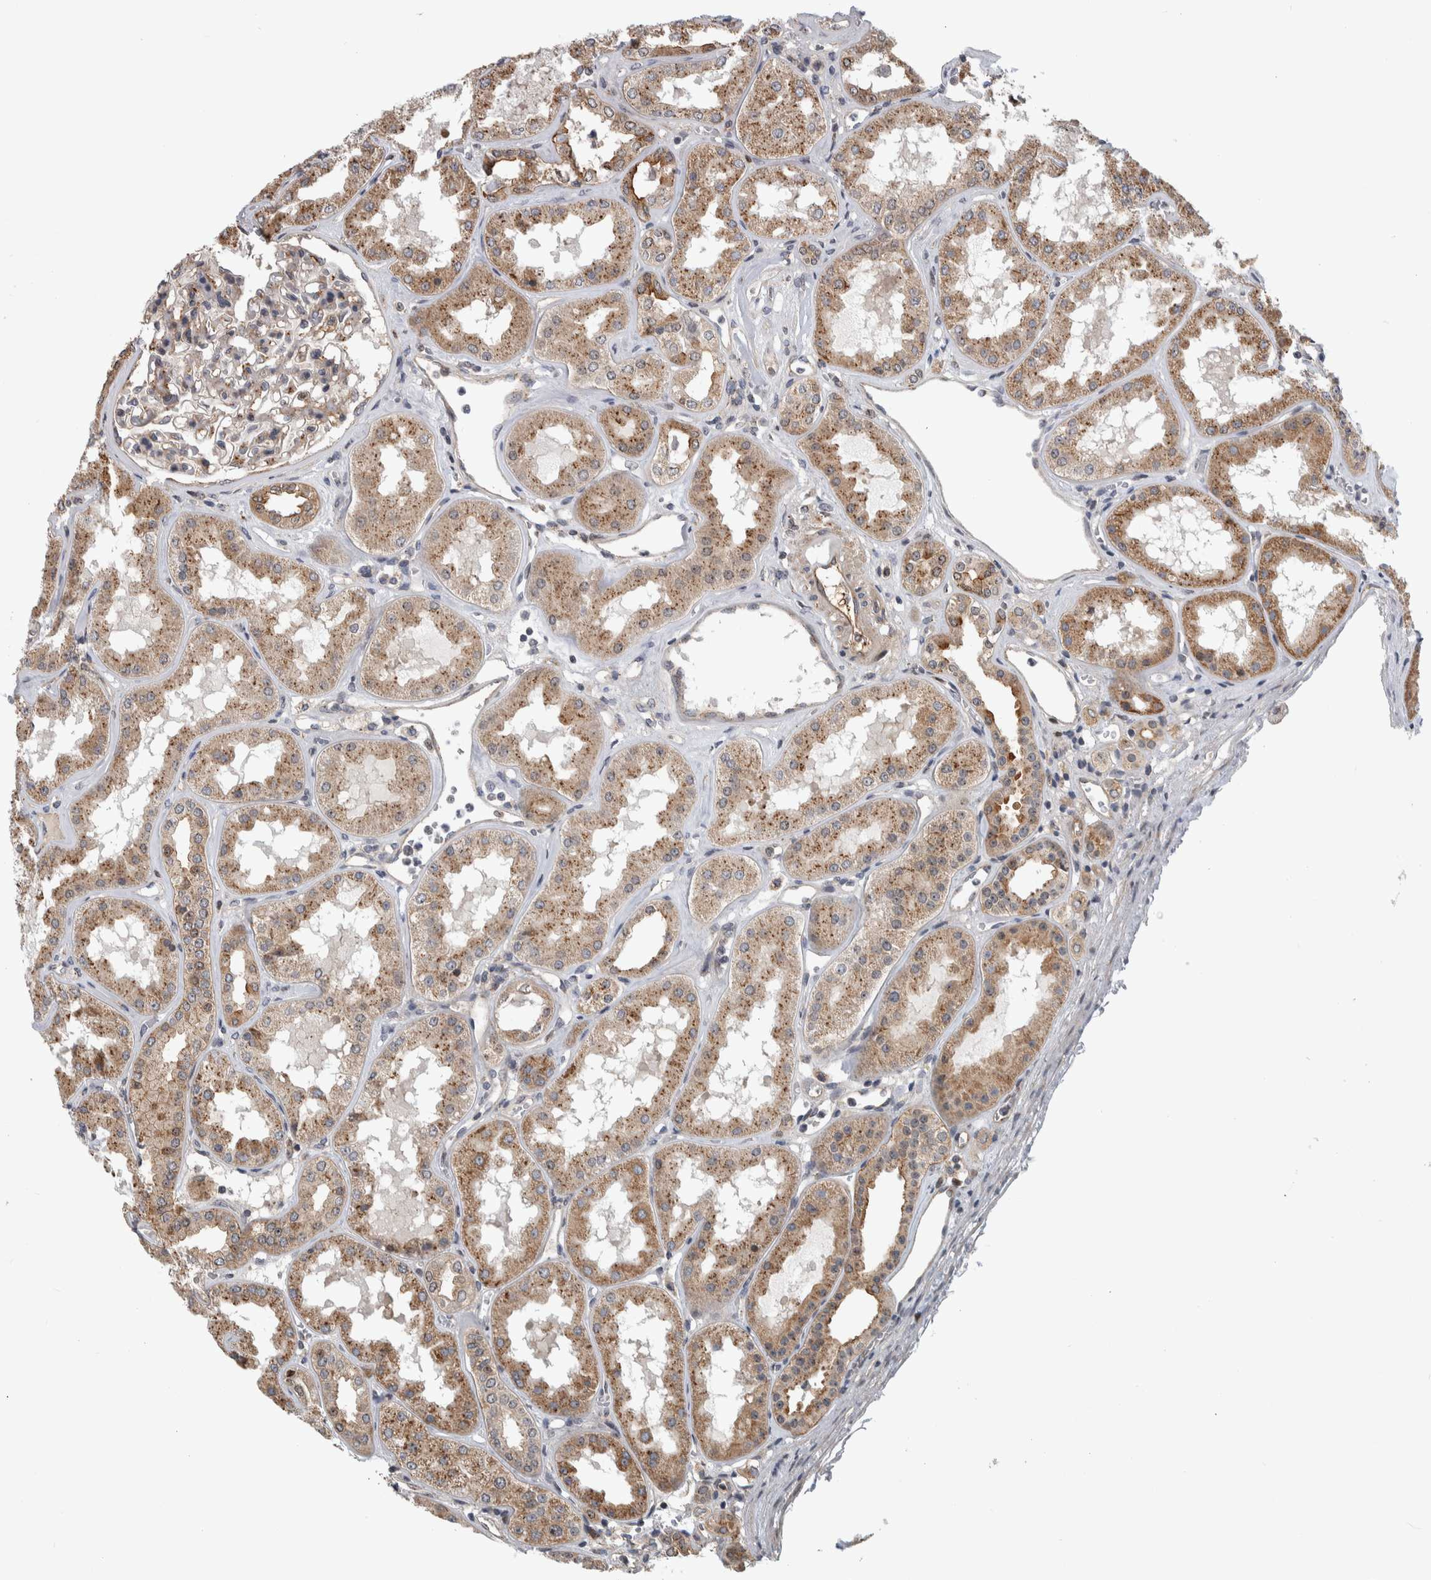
{"staining": {"intensity": "weak", "quantity": ">75%", "location": "cytoplasmic/membranous"}, "tissue": "kidney", "cell_type": "Cells in glomeruli", "image_type": "normal", "snomed": [{"axis": "morphology", "description": "Normal tissue, NOS"}, {"axis": "topography", "description": "Kidney"}], "caption": "Immunohistochemistry (IHC) (DAB) staining of normal kidney demonstrates weak cytoplasmic/membranous protein positivity in about >75% of cells in glomeruli. The staining is performed using DAB brown chromogen to label protein expression. The nuclei are counter-stained blue using hematoxylin.", "gene": "MSL1", "patient": {"sex": "female", "age": 56}}